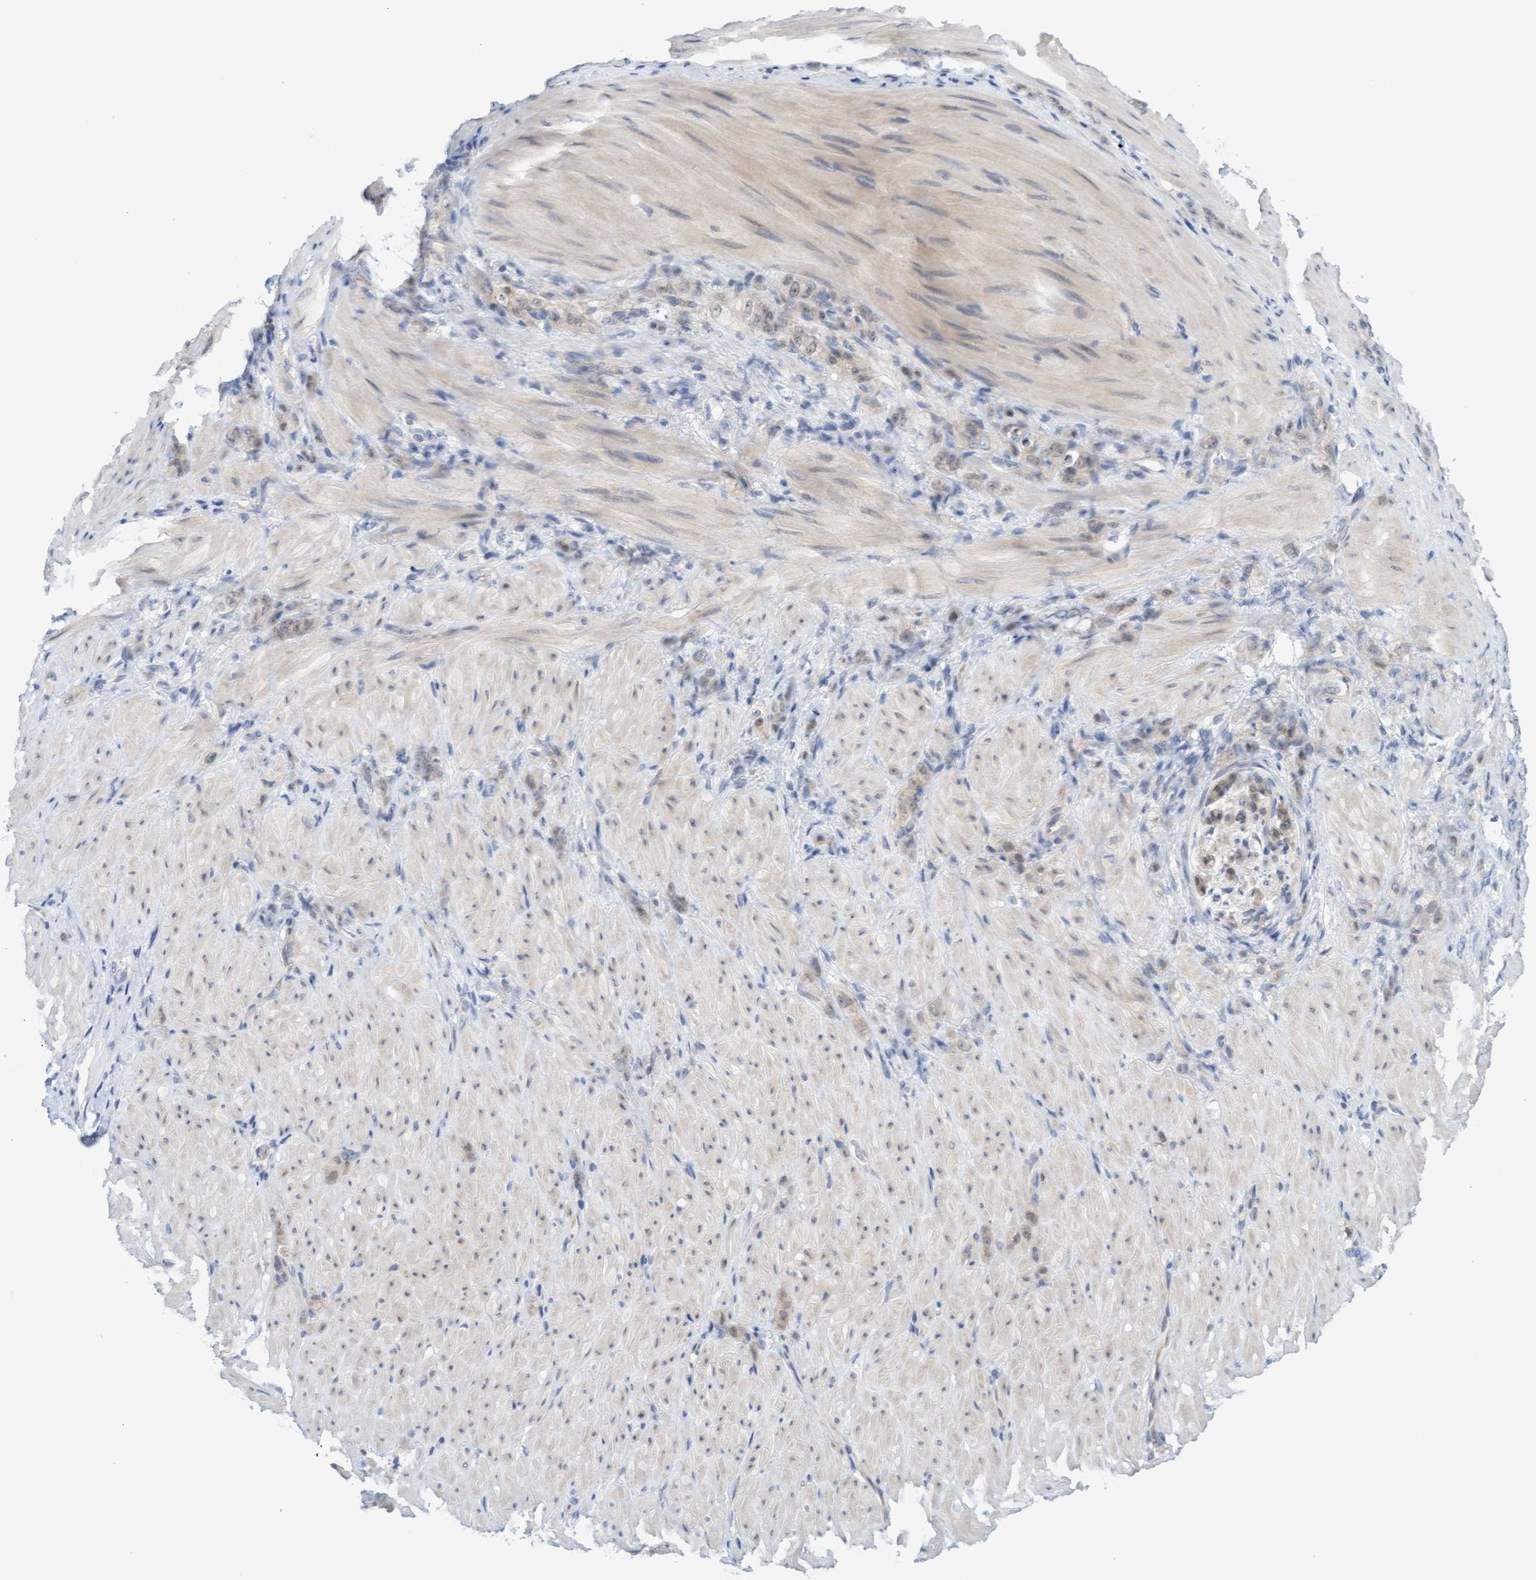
{"staining": {"intensity": "weak", "quantity": ">75%", "location": "cytoplasmic/membranous"}, "tissue": "stomach cancer", "cell_type": "Tumor cells", "image_type": "cancer", "snomed": [{"axis": "morphology", "description": "Normal tissue, NOS"}, {"axis": "morphology", "description": "Adenocarcinoma, NOS"}, {"axis": "topography", "description": "Stomach"}], "caption": "DAB immunohistochemical staining of stomach adenocarcinoma demonstrates weak cytoplasmic/membranous protein staining in approximately >75% of tumor cells.", "gene": "AMZ2", "patient": {"sex": "male", "age": 82}}